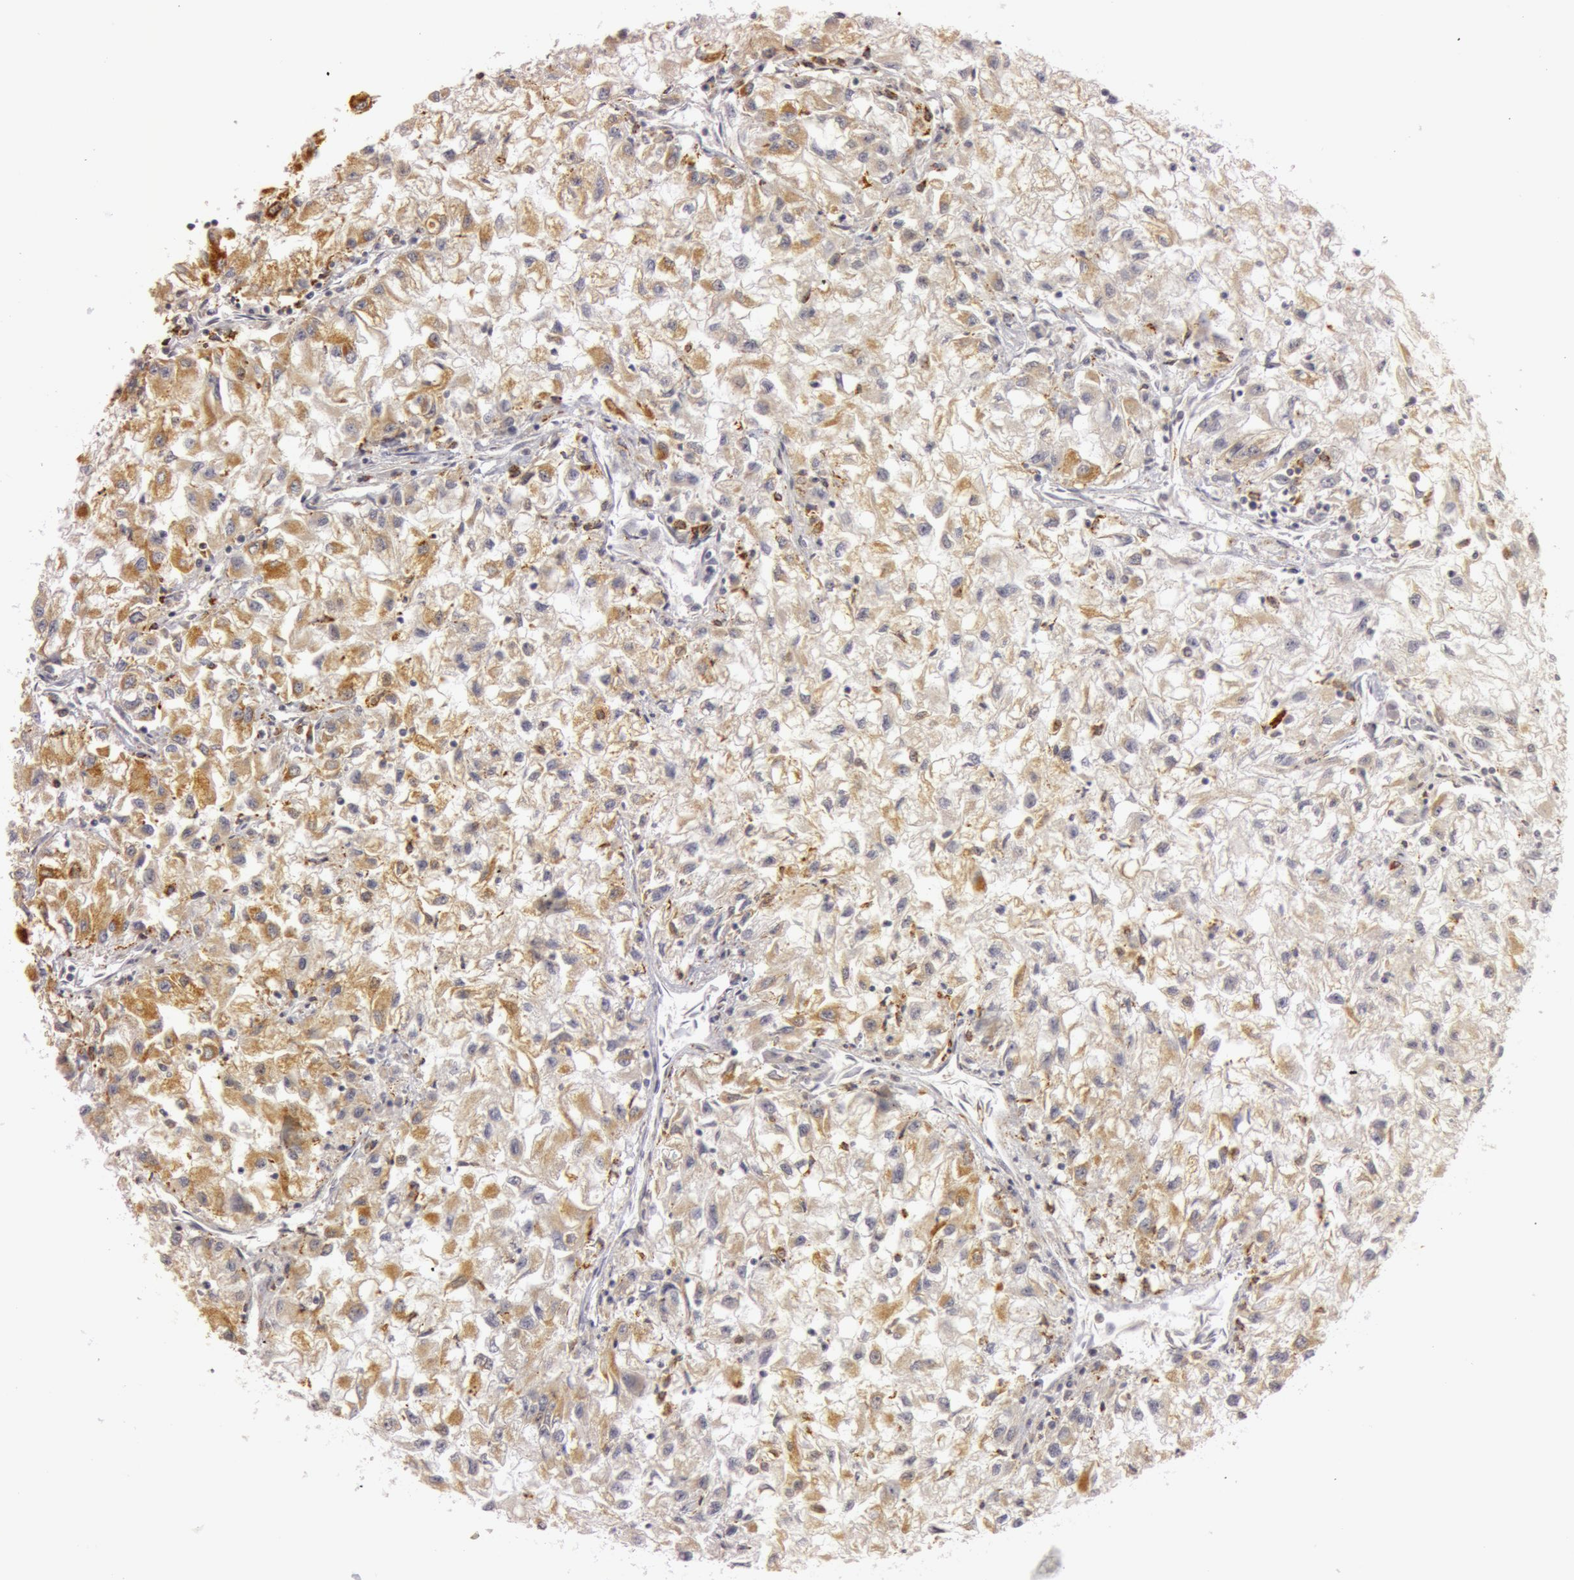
{"staining": {"intensity": "moderate", "quantity": ">75%", "location": "cytoplasmic/membranous"}, "tissue": "renal cancer", "cell_type": "Tumor cells", "image_type": "cancer", "snomed": [{"axis": "morphology", "description": "Adenocarcinoma, NOS"}, {"axis": "topography", "description": "Kidney"}], "caption": "Approximately >75% of tumor cells in human adenocarcinoma (renal) reveal moderate cytoplasmic/membranous protein positivity as visualized by brown immunohistochemical staining.", "gene": "C7", "patient": {"sex": "male", "age": 59}}